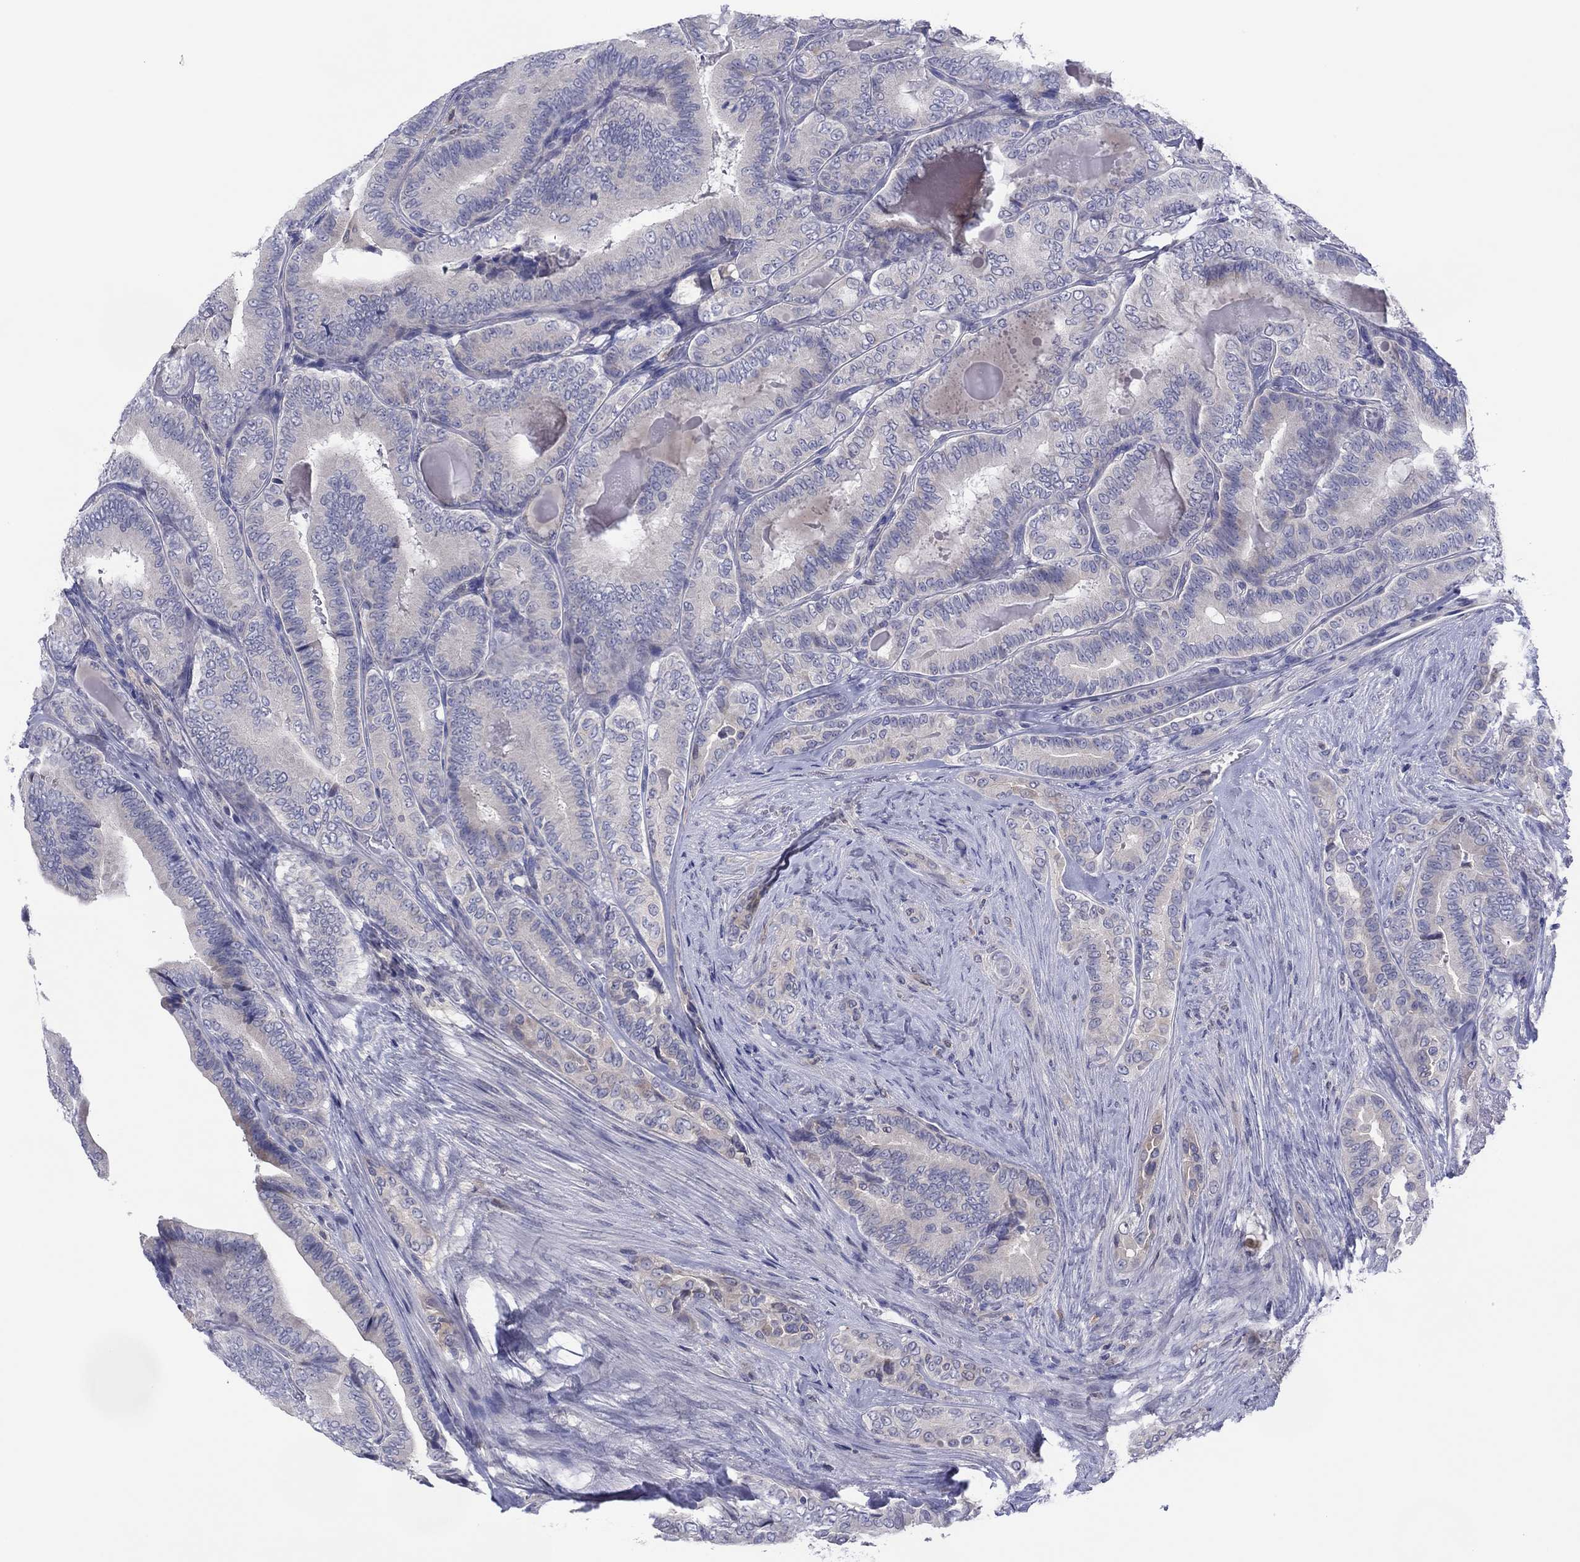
{"staining": {"intensity": "negative", "quantity": "none", "location": "none"}, "tissue": "thyroid cancer", "cell_type": "Tumor cells", "image_type": "cancer", "snomed": [{"axis": "morphology", "description": "Papillary adenocarcinoma, NOS"}, {"axis": "topography", "description": "Thyroid gland"}], "caption": "Human papillary adenocarcinoma (thyroid) stained for a protein using IHC exhibits no expression in tumor cells.", "gene": "CYP2B6", "patient": {"sex": "male", "age": 61}}